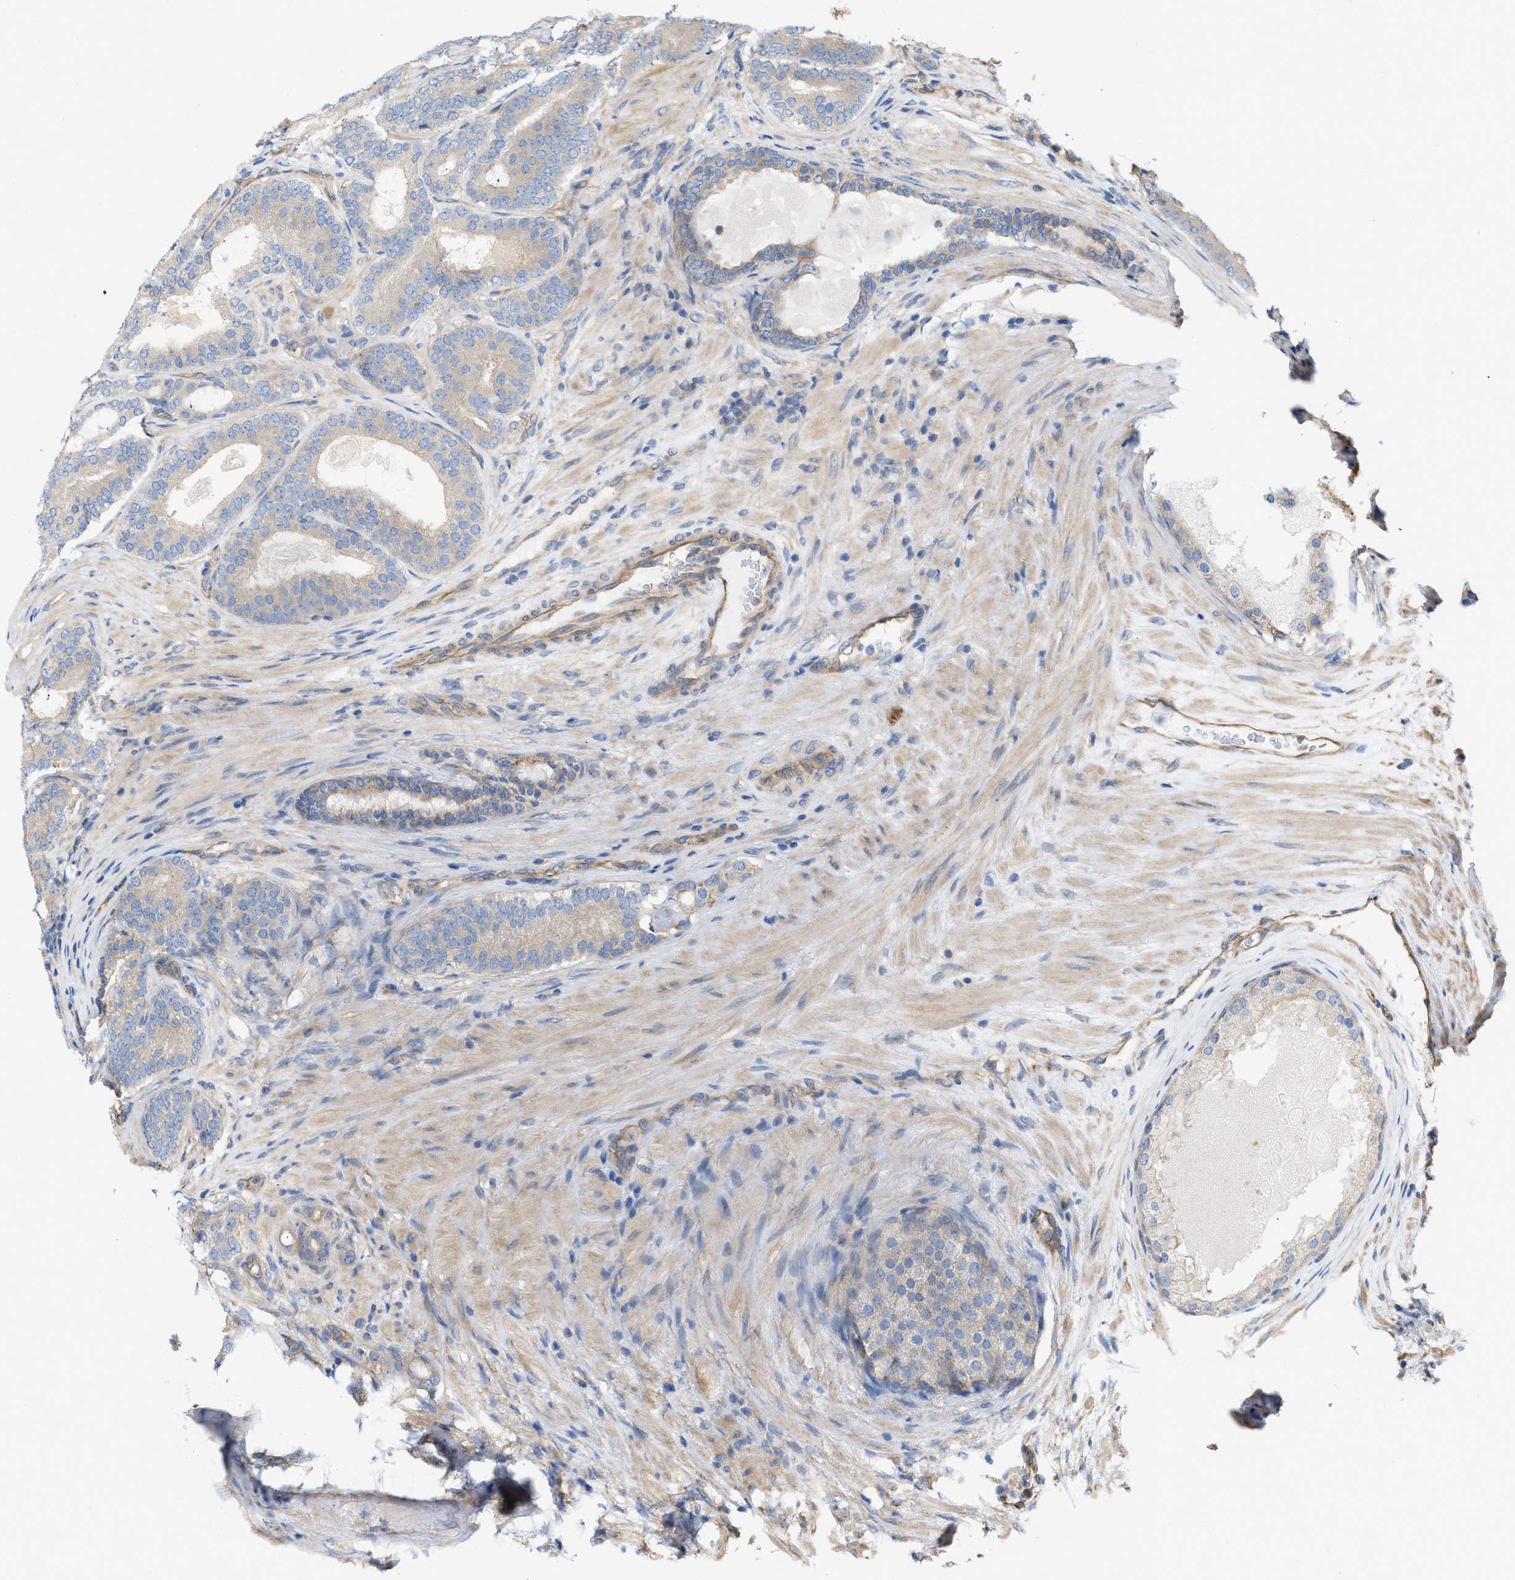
{"staining": {"intensity": "weak", "quantity": ">75%", "location": "cytoplasmic/membranous"}, "tissue": "prostate cancer", "cell_type": "Tumor cells", "image_type": "cancer", "snomed": [{"axis": "morphology", "description": "Adenocarcinoma, High grade"}, {"axis": "topography", "description": "Prostate"}], "caption": "IHC histopathology image of human prostate cancer (high-grade adenocarcinoma) stained for a protein (brown), which displays low levels of weak cytoplasmic/membranous positivity in approximately >75% of tumor cells.", "gene": "EPS15L1", "patient": {"sex": "male", "age": 60}}